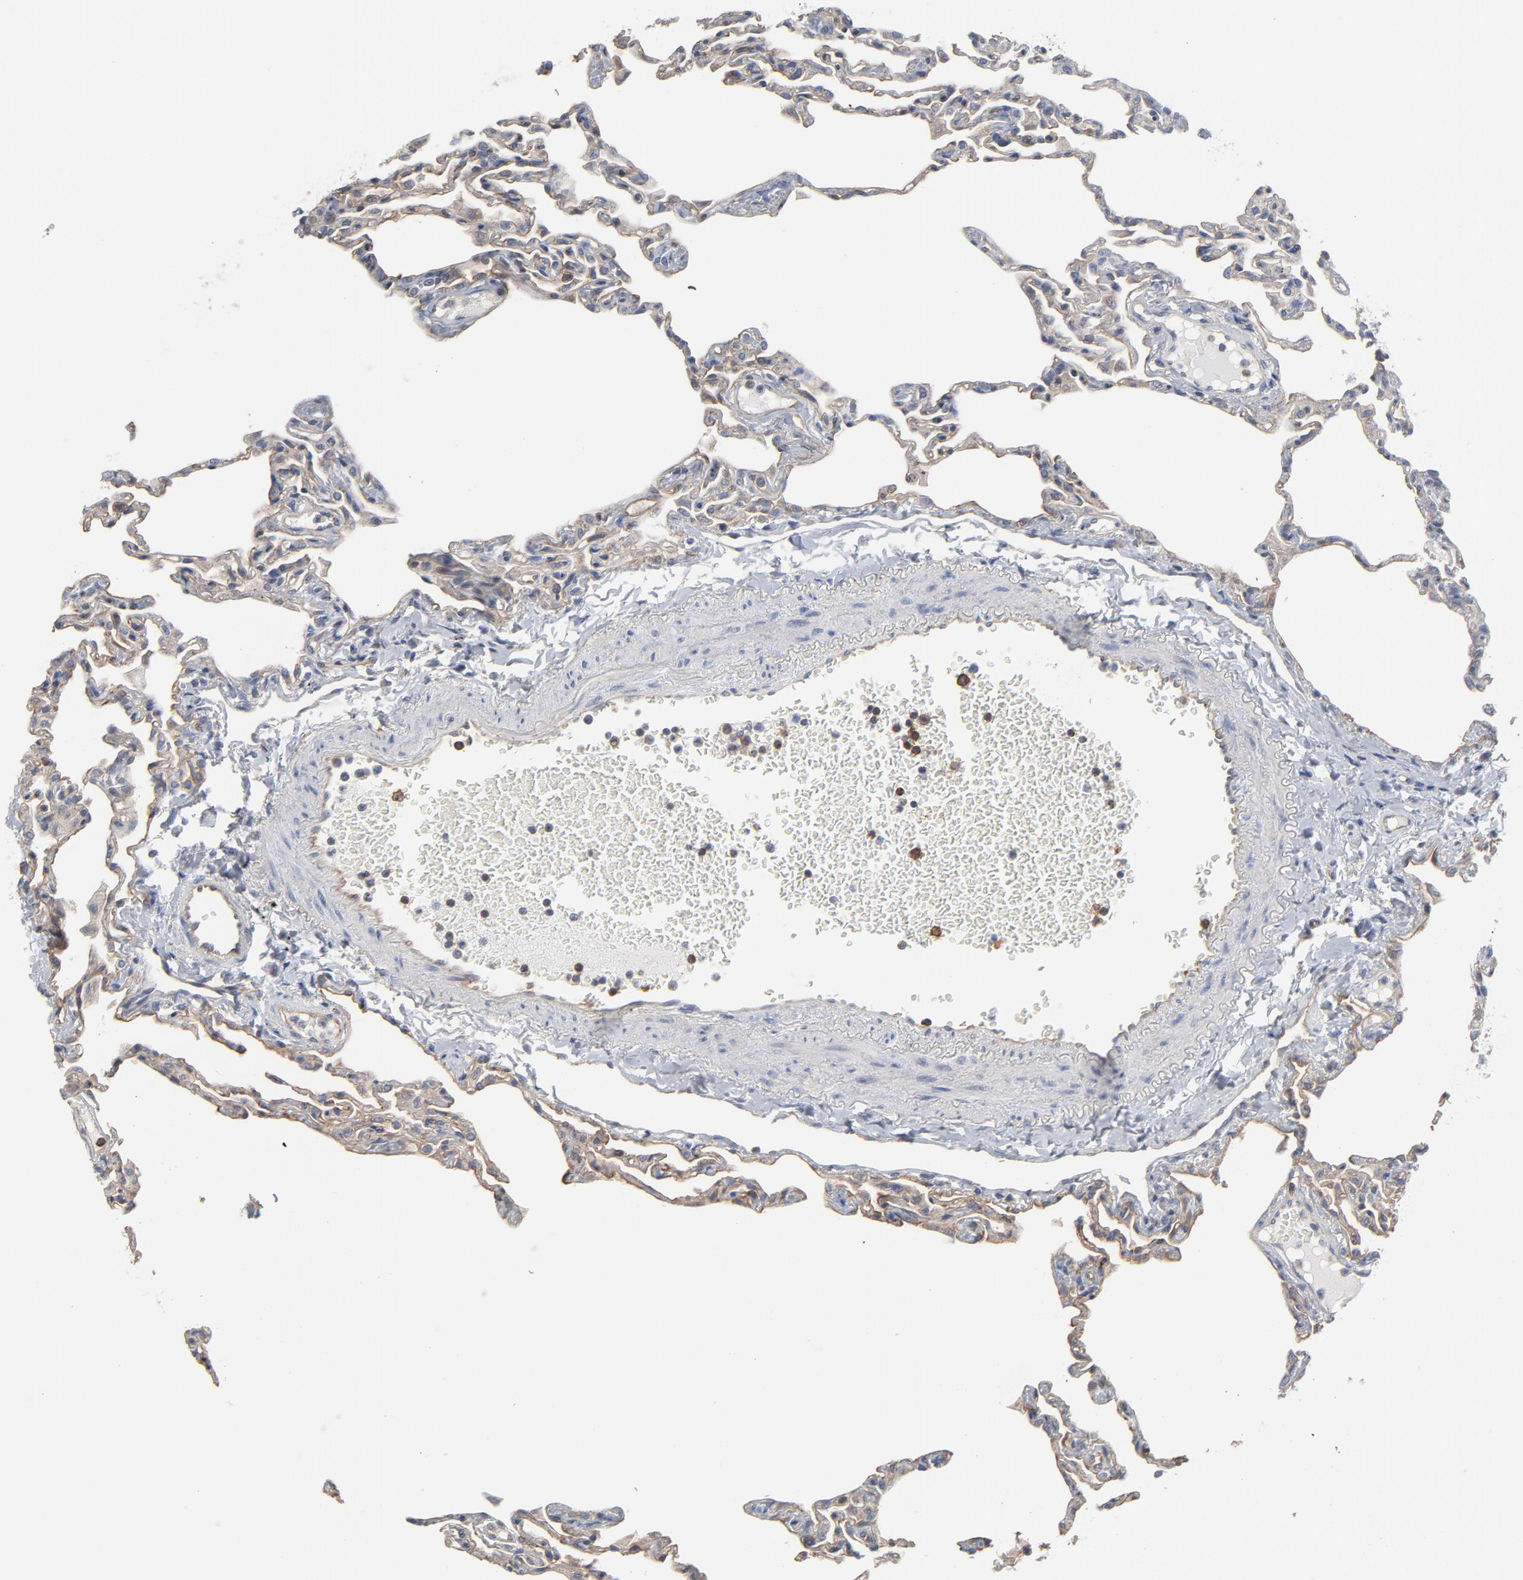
{"staining": {"intensity": "moderate", "quantity": ">75%", "location": "cytoplasmic/membranous"}, "tissue": "lung", "cell_type": "Alveolar cells", "image_type": "normal", "snomed": [{"axis": "morphology", "description": "Normal tissue, NOS"}, {"axis": "topography", "description": "Lung"}], "caption": "Moderate cytoplasmic/membranous protein positivity is appreciated in about >75% of alveolar cells in lung. (IHC, brightfield microscopy, high magnification).", "gene": "OXA1L", "patient": {"sex": "female", "age": 49}}